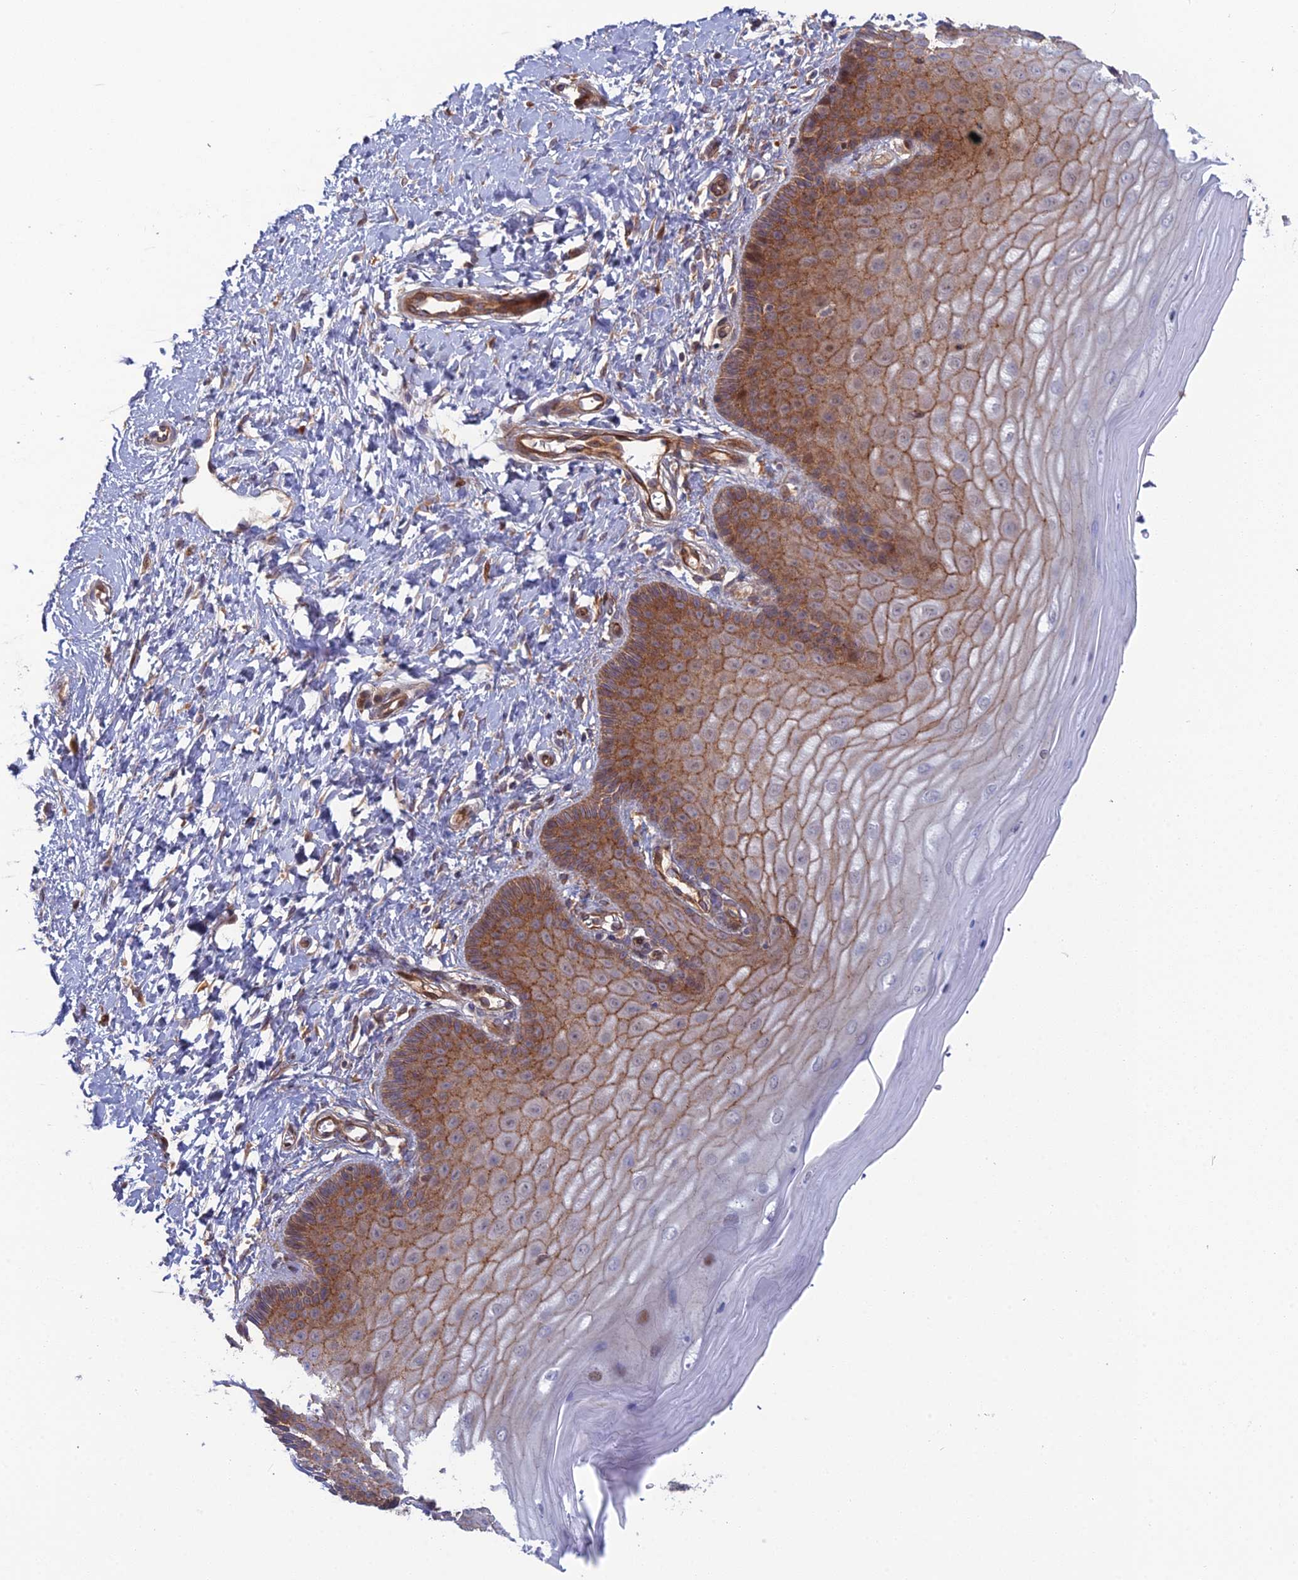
{"staining": {"intensity": "moderate", "quantity": ">75%", "location": "cytoplasmic/membranous"}, "tissue": "cervix", "cell_type": "Glandular cells", "image_type": "normal", "snomed": [{"axis": "morphology", "description": "Normal tissue, NOS"}, {"axis": "topography", "description": "Cervix"}], "caption": "Glandular cells display medium levels of moderate cytoplasmic/membranous staining in approximately >75% of cells in normal cervix. (DAB = brown stain, brightfield microscopy at high magnification).", "gene": "ABHD1", "patient": {"sex": "female", "age": 55}}